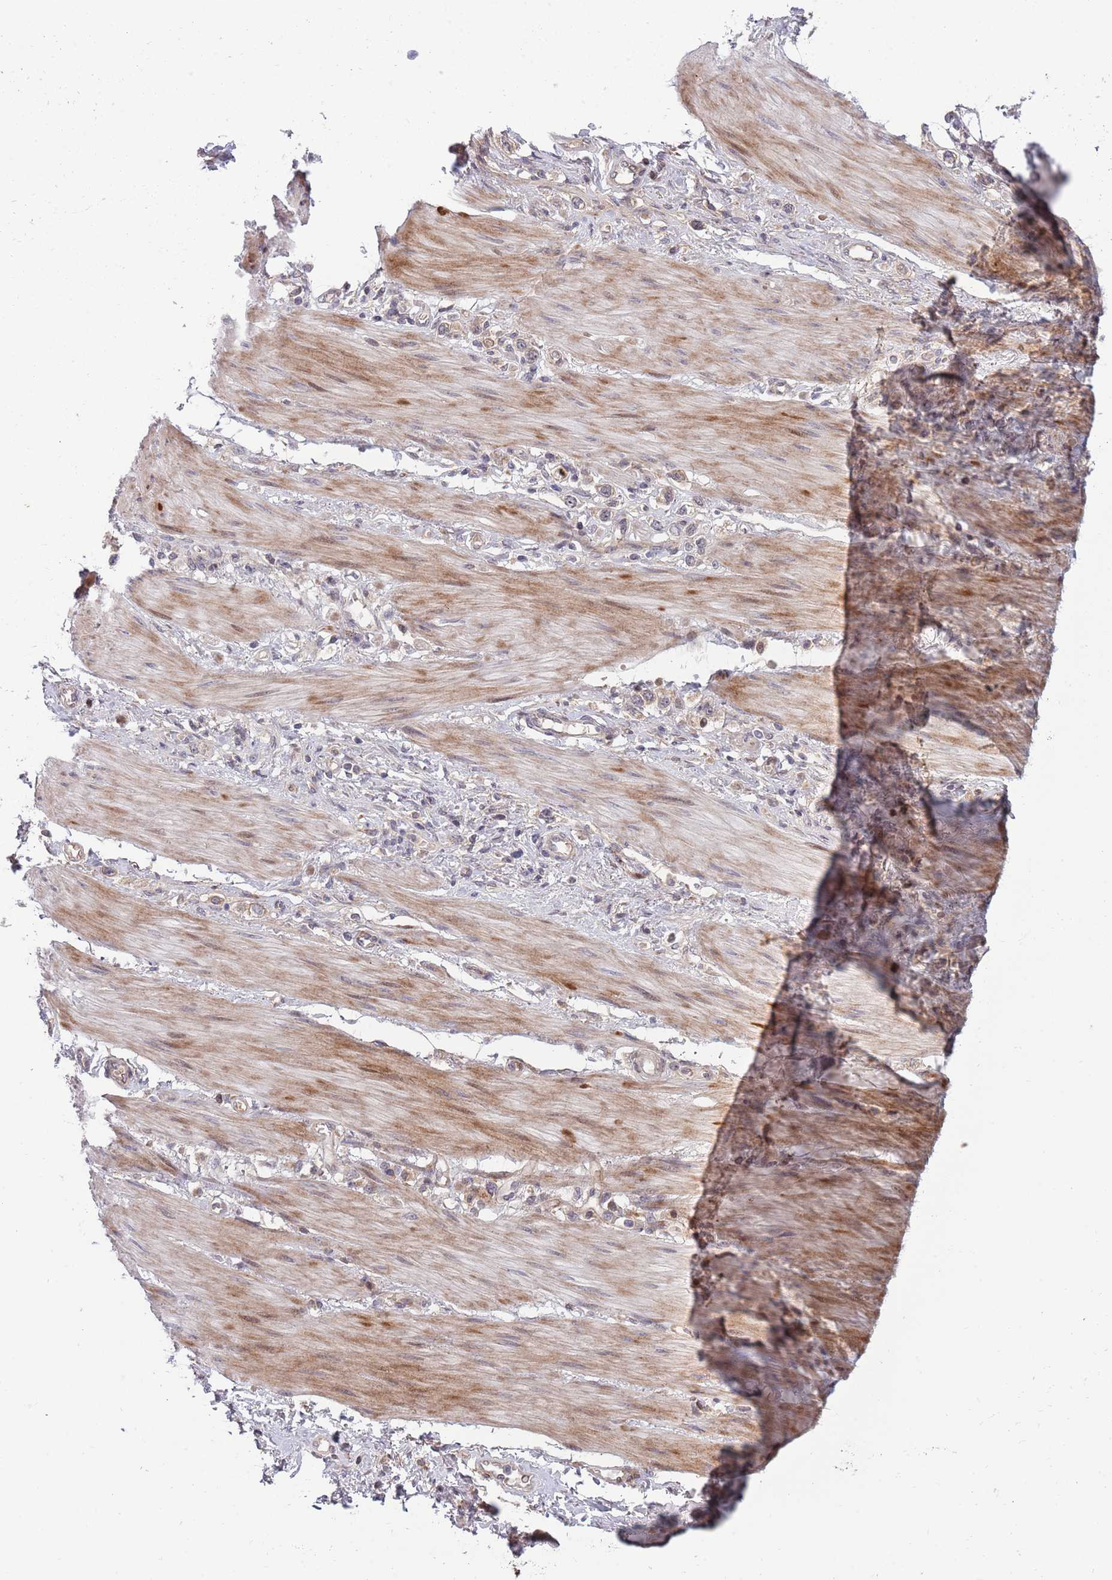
{"staining": {"intensity": "weak", "quantity": "<25%", "location": "cytoplasmic/membranous"}, "tissue": "stomach cancer", "cell_type": "Tumor cells", "image_type": "cancer", "snomed": [{"axis": "morphology", "description": "Adenocarcinoma, NOS"}, {"axis": "topography", "description": "Stomach"}], "caption": "Tumor cells show no significant protein staining in stomach cancer (adenocarcinoma). Brightfield microscopy of IHC stained with DAB (3,3'-diaminobenzidine) (brown) and hematoxylin (blue), captured at high magnification.", "gene": "NT5DC4", "patient": {"sex": "female", "age": 65}}